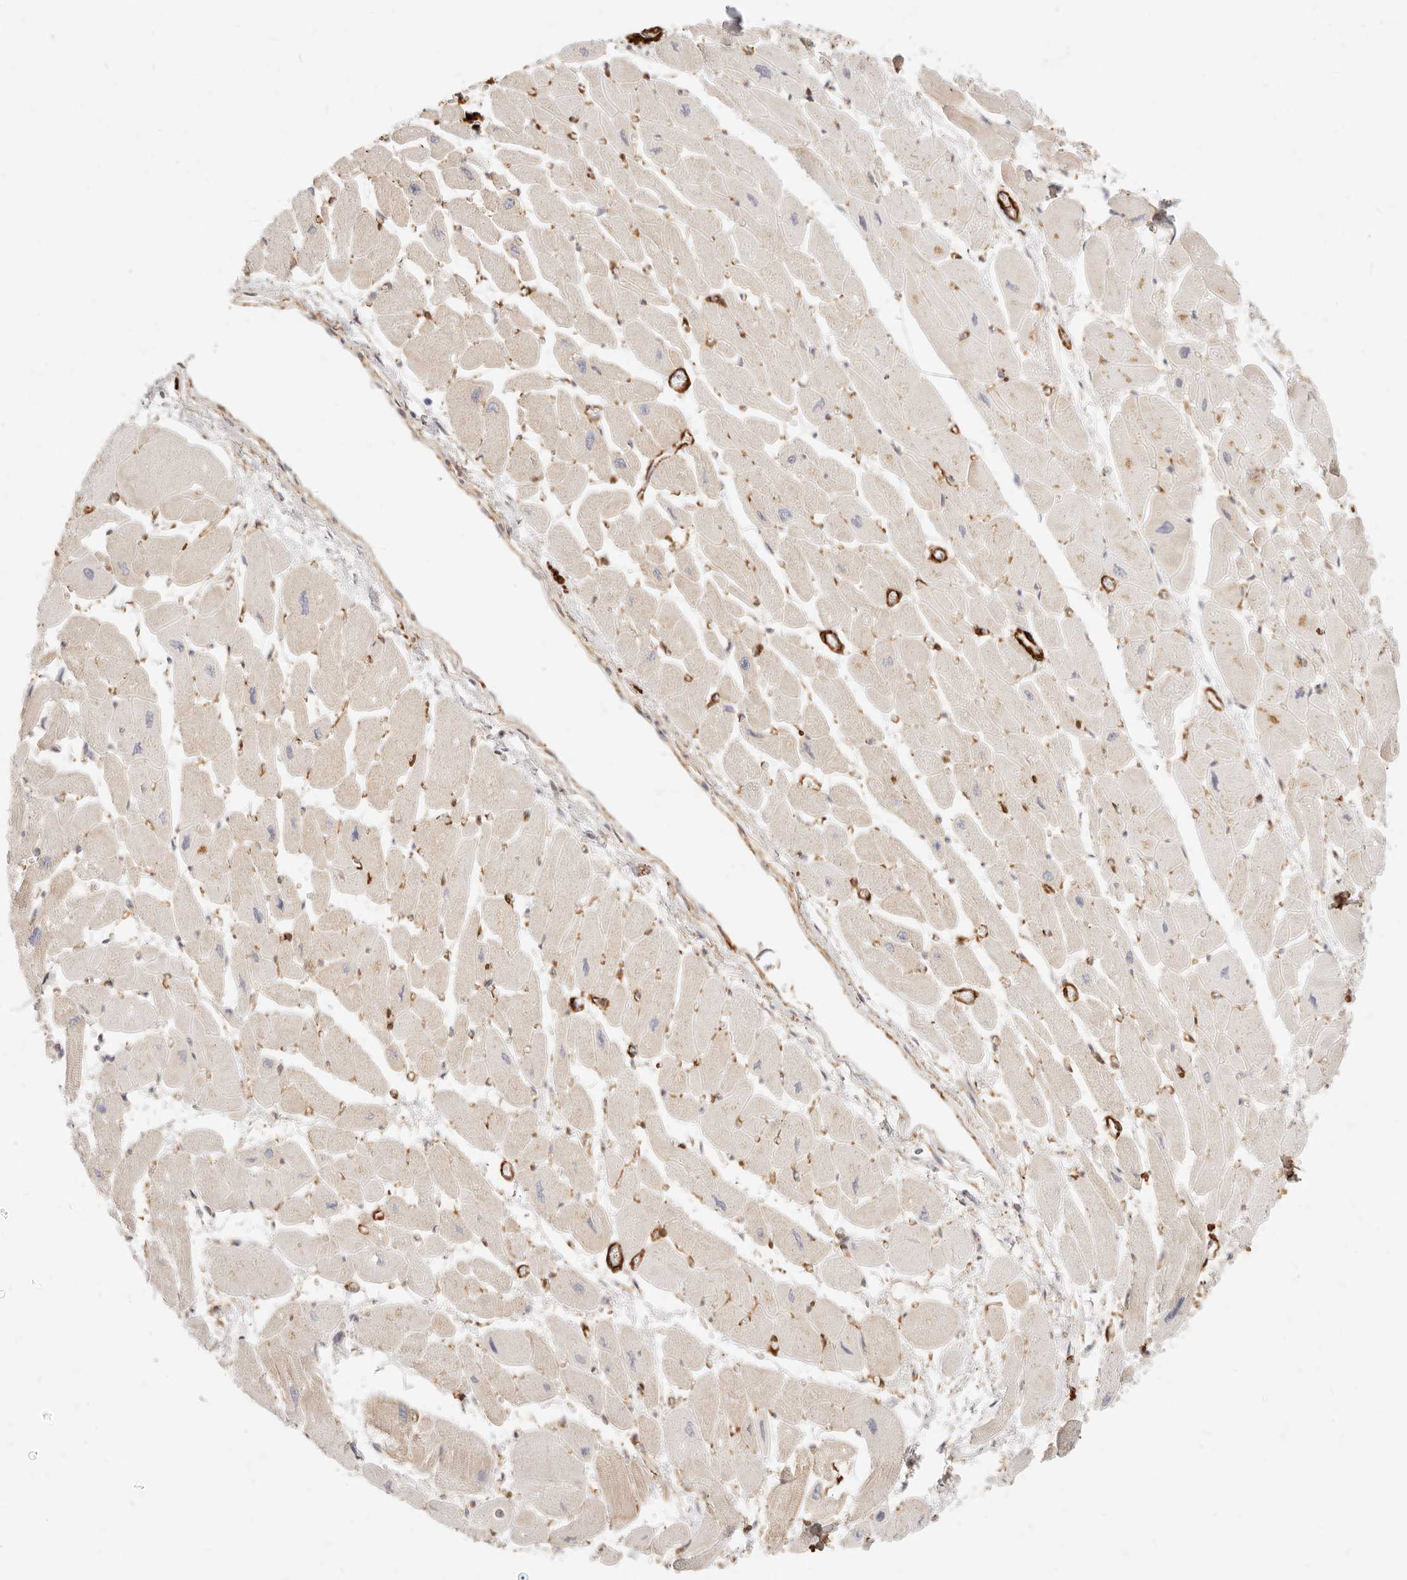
{"staining": {"intensity": "weak", "quantity": "25%-75%", "location": "cytoplasmic/membranous"}, "tissue": "heart muscle", "cell_type": "Cardiomyocytes", "image_type": "normal", "snomed": [{"axis": "morphology", "description": "Normal tissue, NOS"}, {"axis": "topography", "description": "Heart"}], "caption": "Immunohistochemistry (IHC) image of normal heart muscle: heart muscle stained using immunohistochemistry reveals low levels of weak protein expression localized specifically in the cytoplasmic/membranous of cardiomyocytes, appearing as a cytoplasmic/membranous brown color.", "gene": "TMTC2", "patient": {"sex": "female", "age": 54}}